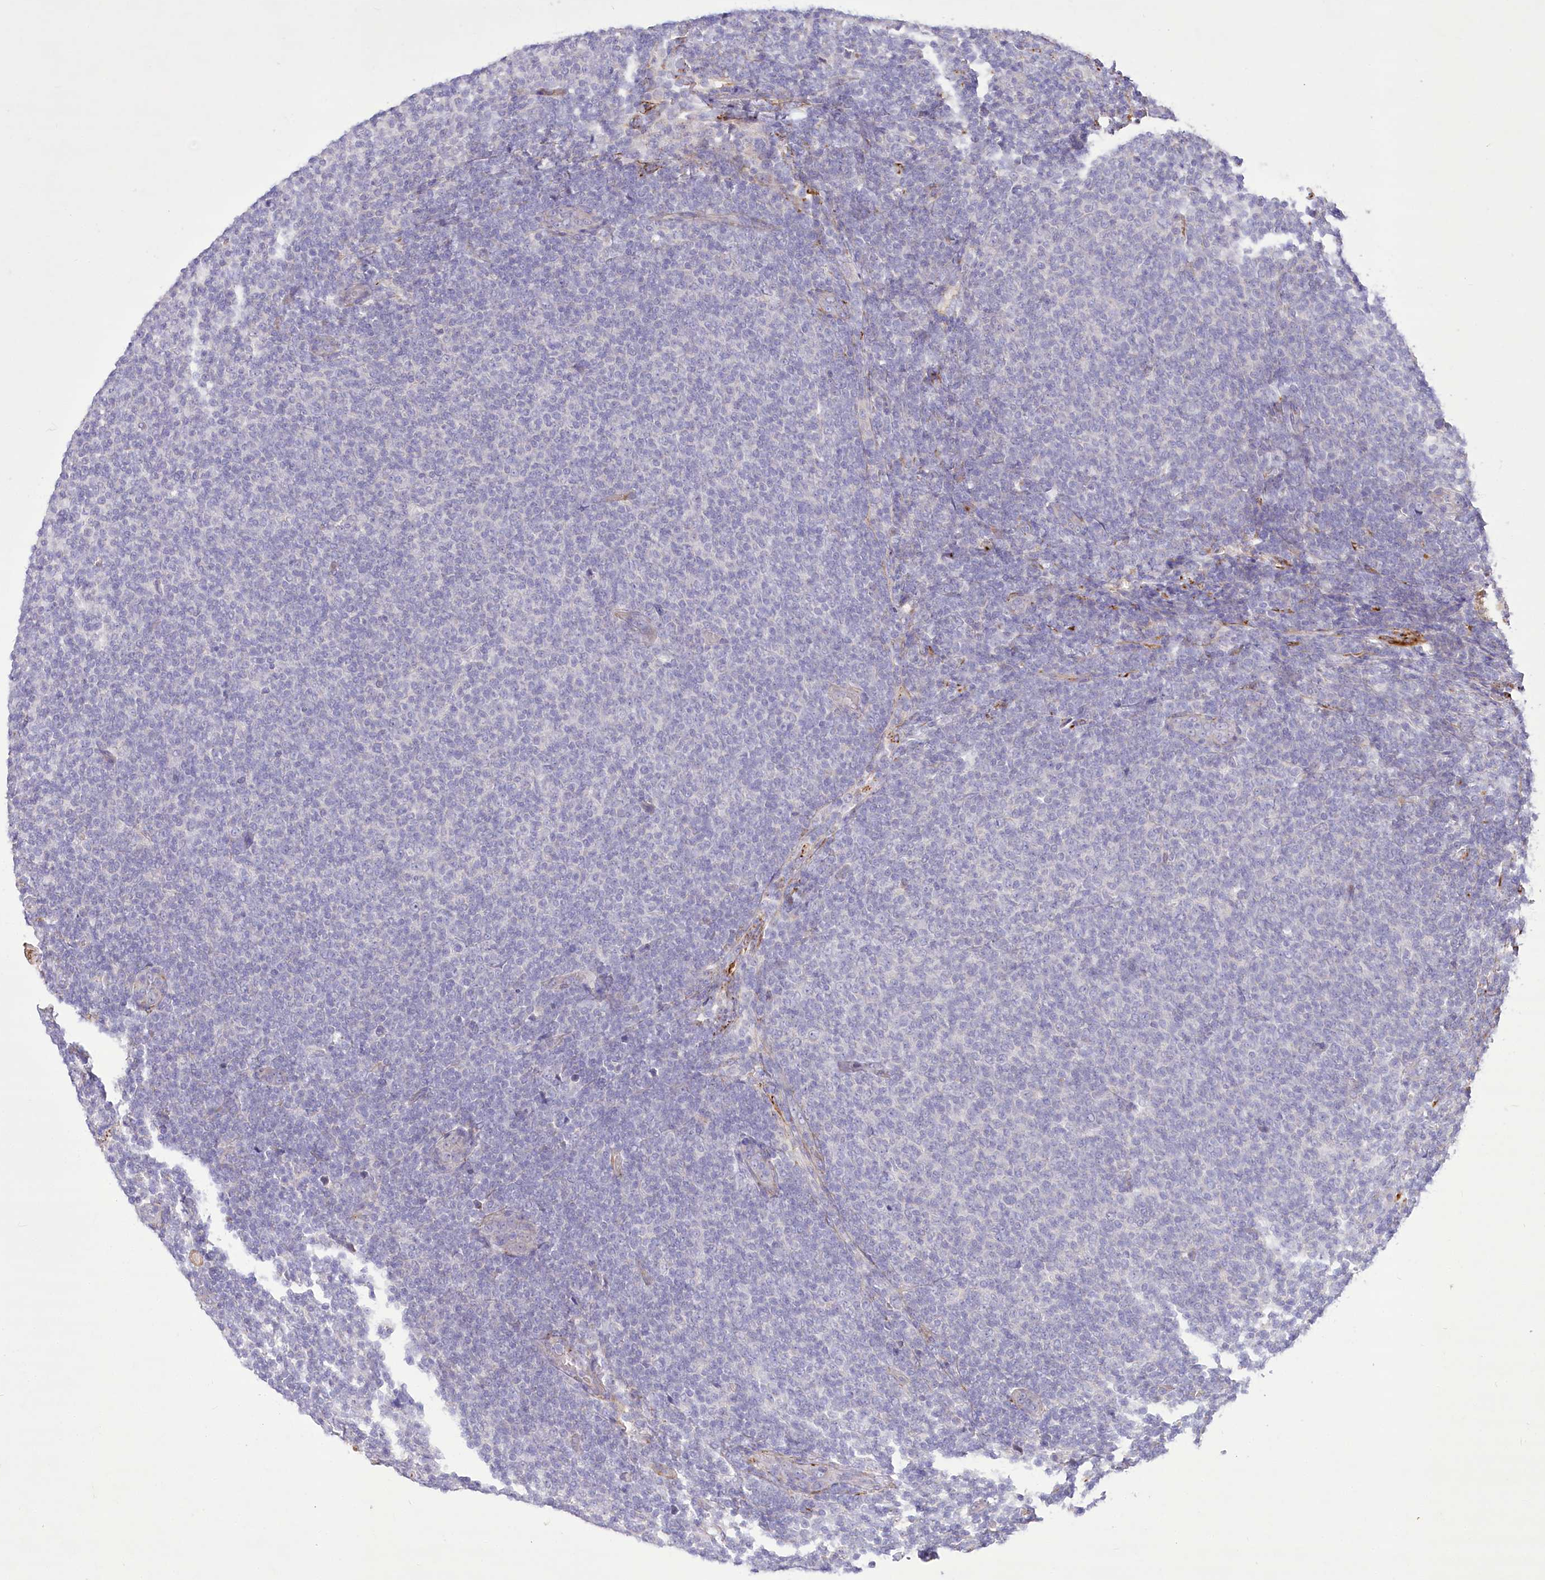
{"staining": {"intensity": "negative", "quantity": "none", "location": "none"}, "tissue": "lymphoma", "cell_type": "Tumor cells", "image_type": "cancer", "snomed": [{"axis": "morphology", "description": "Malignant lymphoma, non-Hodgkin's type, Low grade"}, {"axis": "topography", "description": "Lymph node"}], "caption": "An IHC histopathology image of low-grade malignant lymphoma, non-Hodgkin's type is shown. There is no staining in tumor cells of low-grade malignant lymphoma, non-Hodgkin's type. Nuclei are stained in blue.", "gene": "ANGPTL3", "patient": {"sex": "male", "age": 66}}